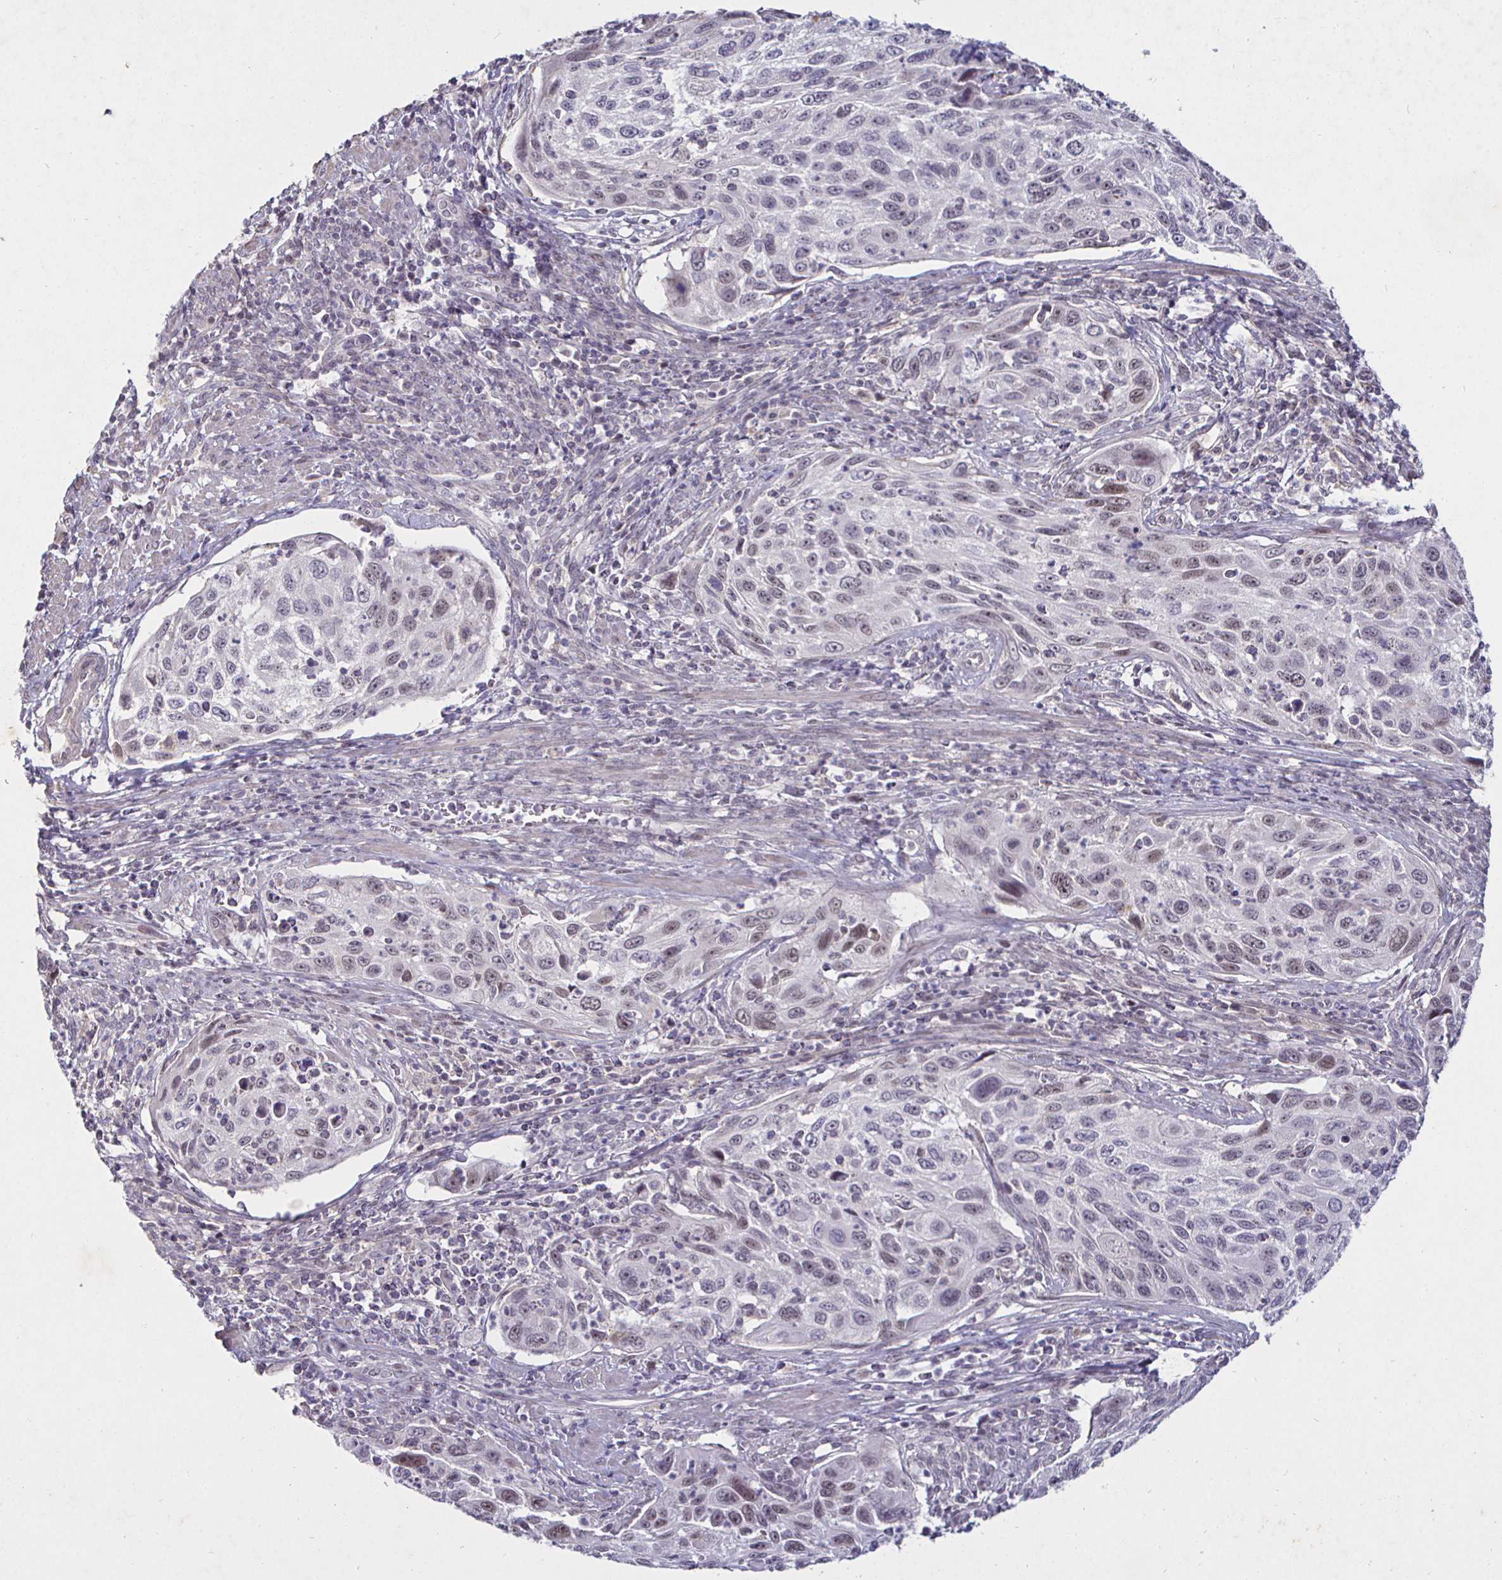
{"staining": {"intensity": "weak", "quantity": "<25%", "location": "nuclear"}, "tissue": "cervical cancer", "cell_type": "Tumor cells", "image_type": "cancer", "snomed": [{"axis": "morphology", "description": "Squamous cell carcinoma, NOS"}, {"axis": "topography", "description": "Cervix"}], "caption": "Cervical cancer (squamous cell carcinoma) was stained to show a protein in brown. There is no significant staining in tumor cells.", "gene": "MLH1", "patient": {"sex": "female", "age": 70}}